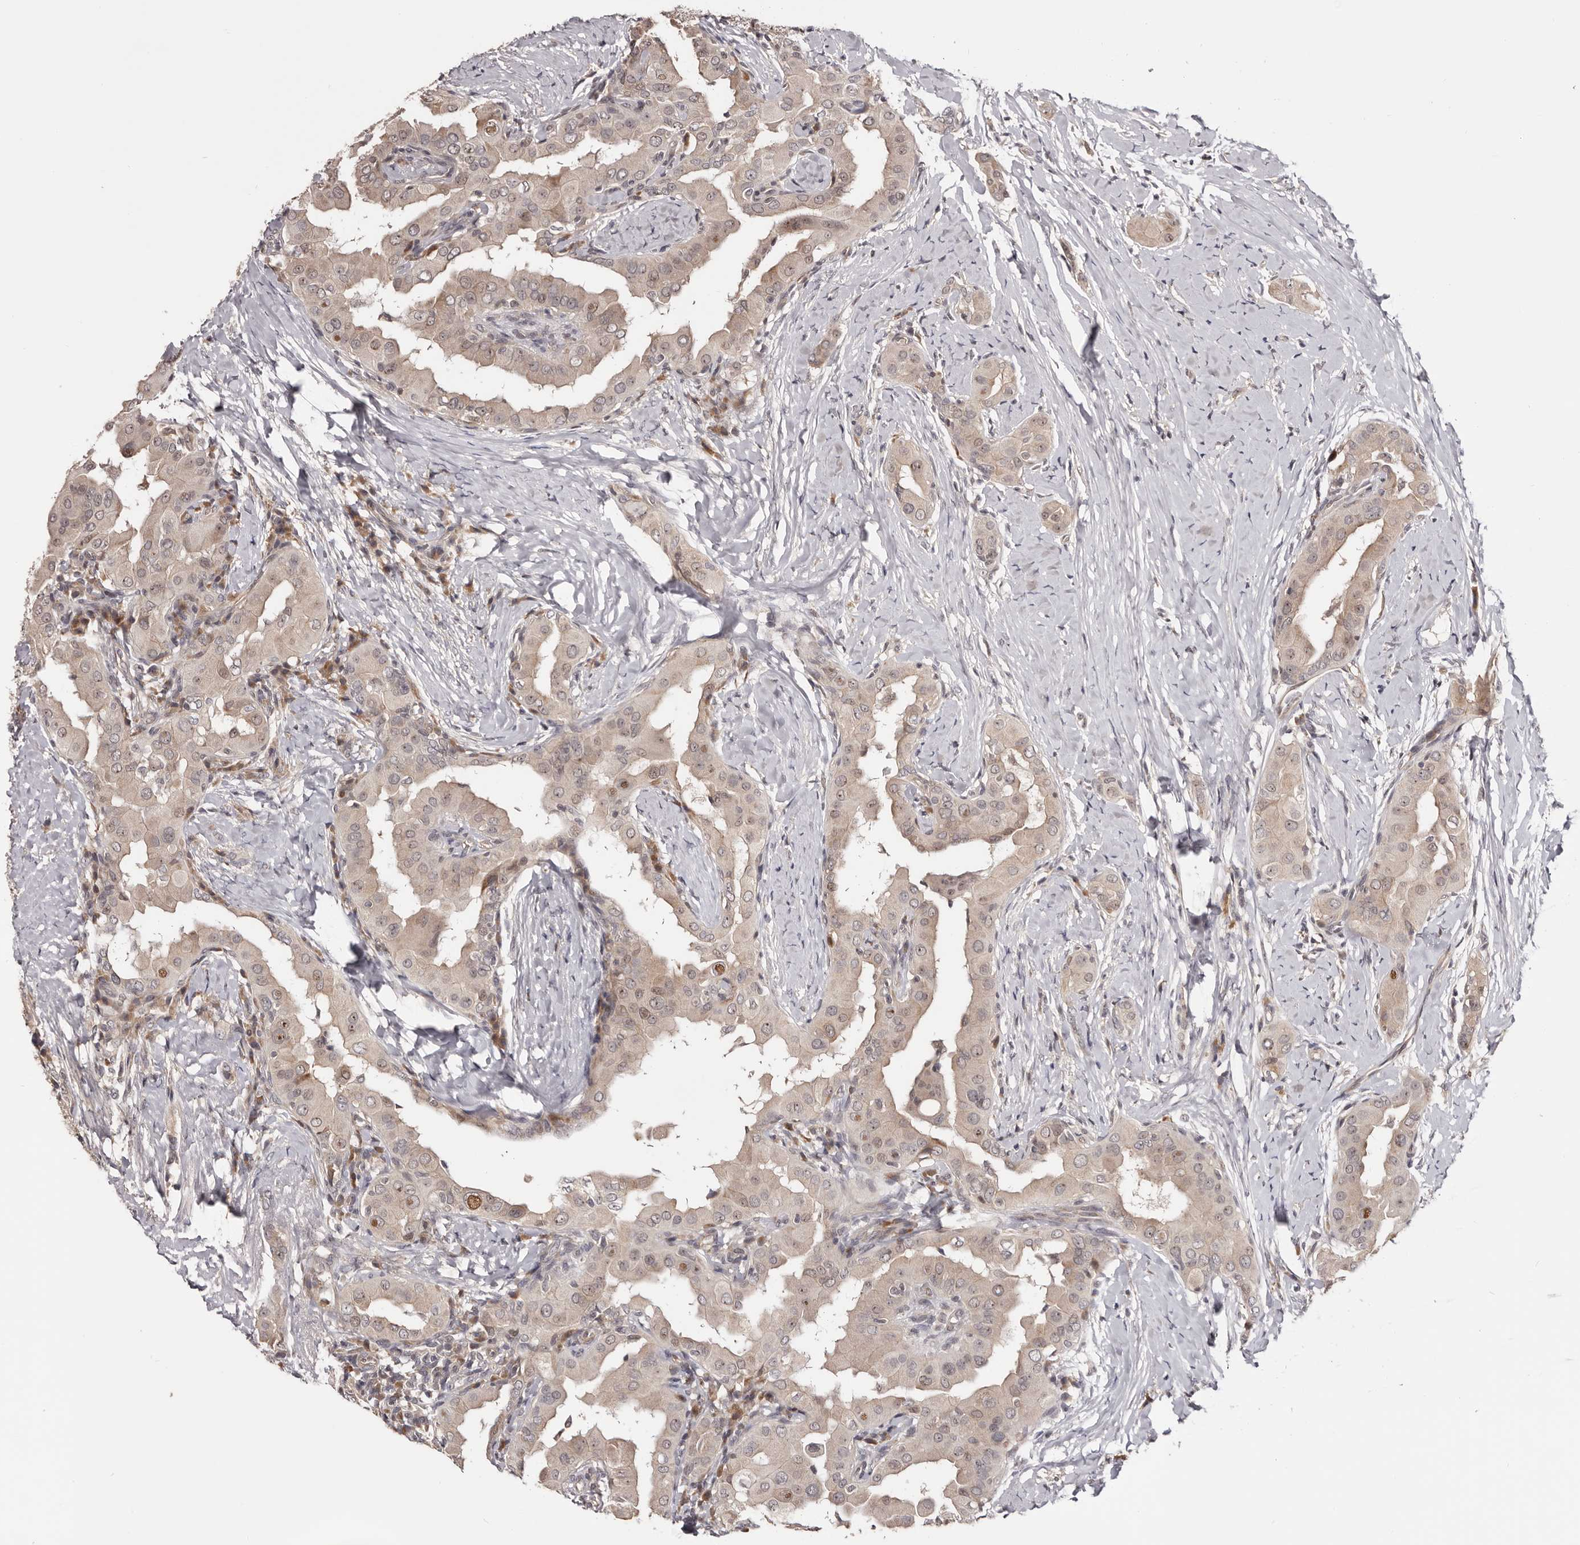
{"staining": {"intensity": "weak", "quantity": ">75%", "location": "cytoplasmic/membranous,nuclear"}, "tissue": "thyroid cancer", "cell_type": "Tumor cells", "image_type": "cancer", "snomed": [{"axis": "morphology", "description": "Papillary adenocarcinoma, NOS"}, {"axis": "topography", "description": "Thyroid gland"}], "caption": "Immunohistochemistry photomicrograph of human thyroid cancer stained for a protein (brown), which shows low levels of weak cytoplasmic/membranous and nuclear staining in about >75% of tumor cells.", "gene": "NOL12", "patient": {"sex": "male", "age": 33}}